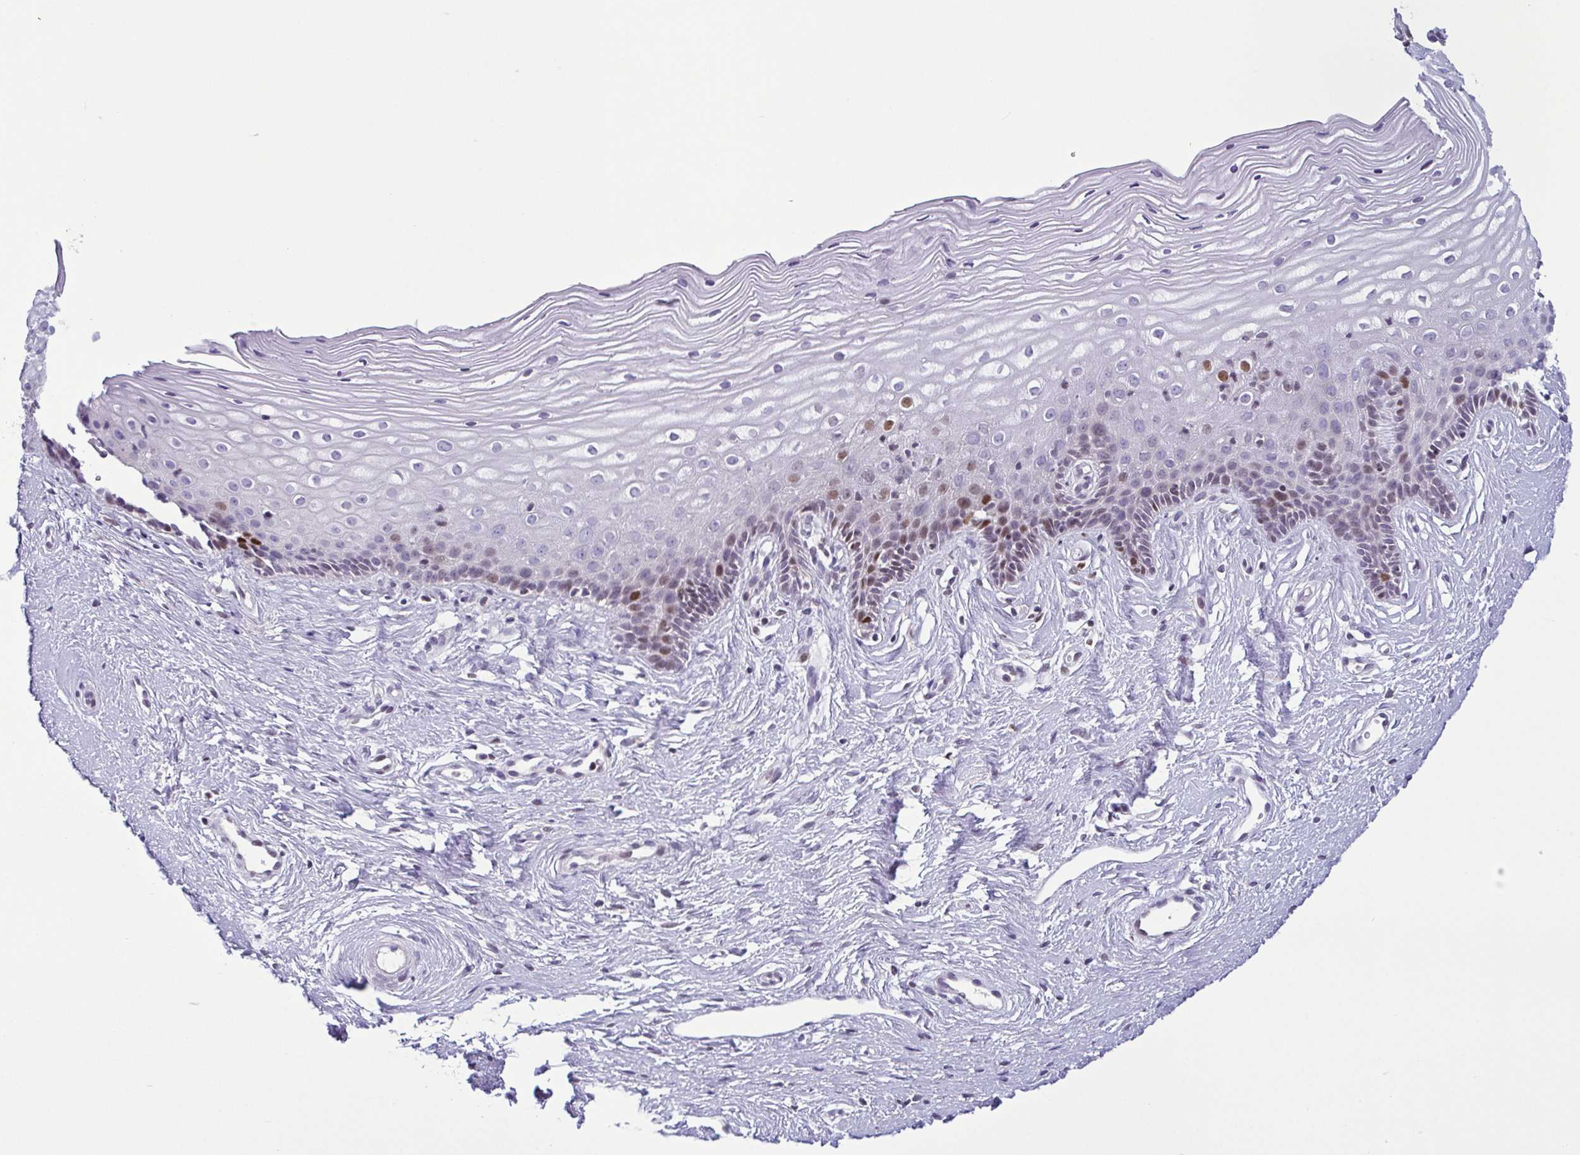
{"staining": {"intensity": "weak", "quantity": "25%-75%", "location": "nuclear"}, "tissue": "cervix", "cell_type": "Glandular cells", "image_type": "normal", "snomed": [{"axis": "morphology", "description": "Normal tissue, NOS"}, {"axis": "topography", "description": "Cervix"}], "caption": "Glandular cells exhibit low levels of weak nuclear positivity in approximately 25%-75% of cells in benign human cervix. The protein is shown in brown color, while the nuclei are stained blue.", "gene": "IRF1", "patient": {"sex": "female", "age": 40}}